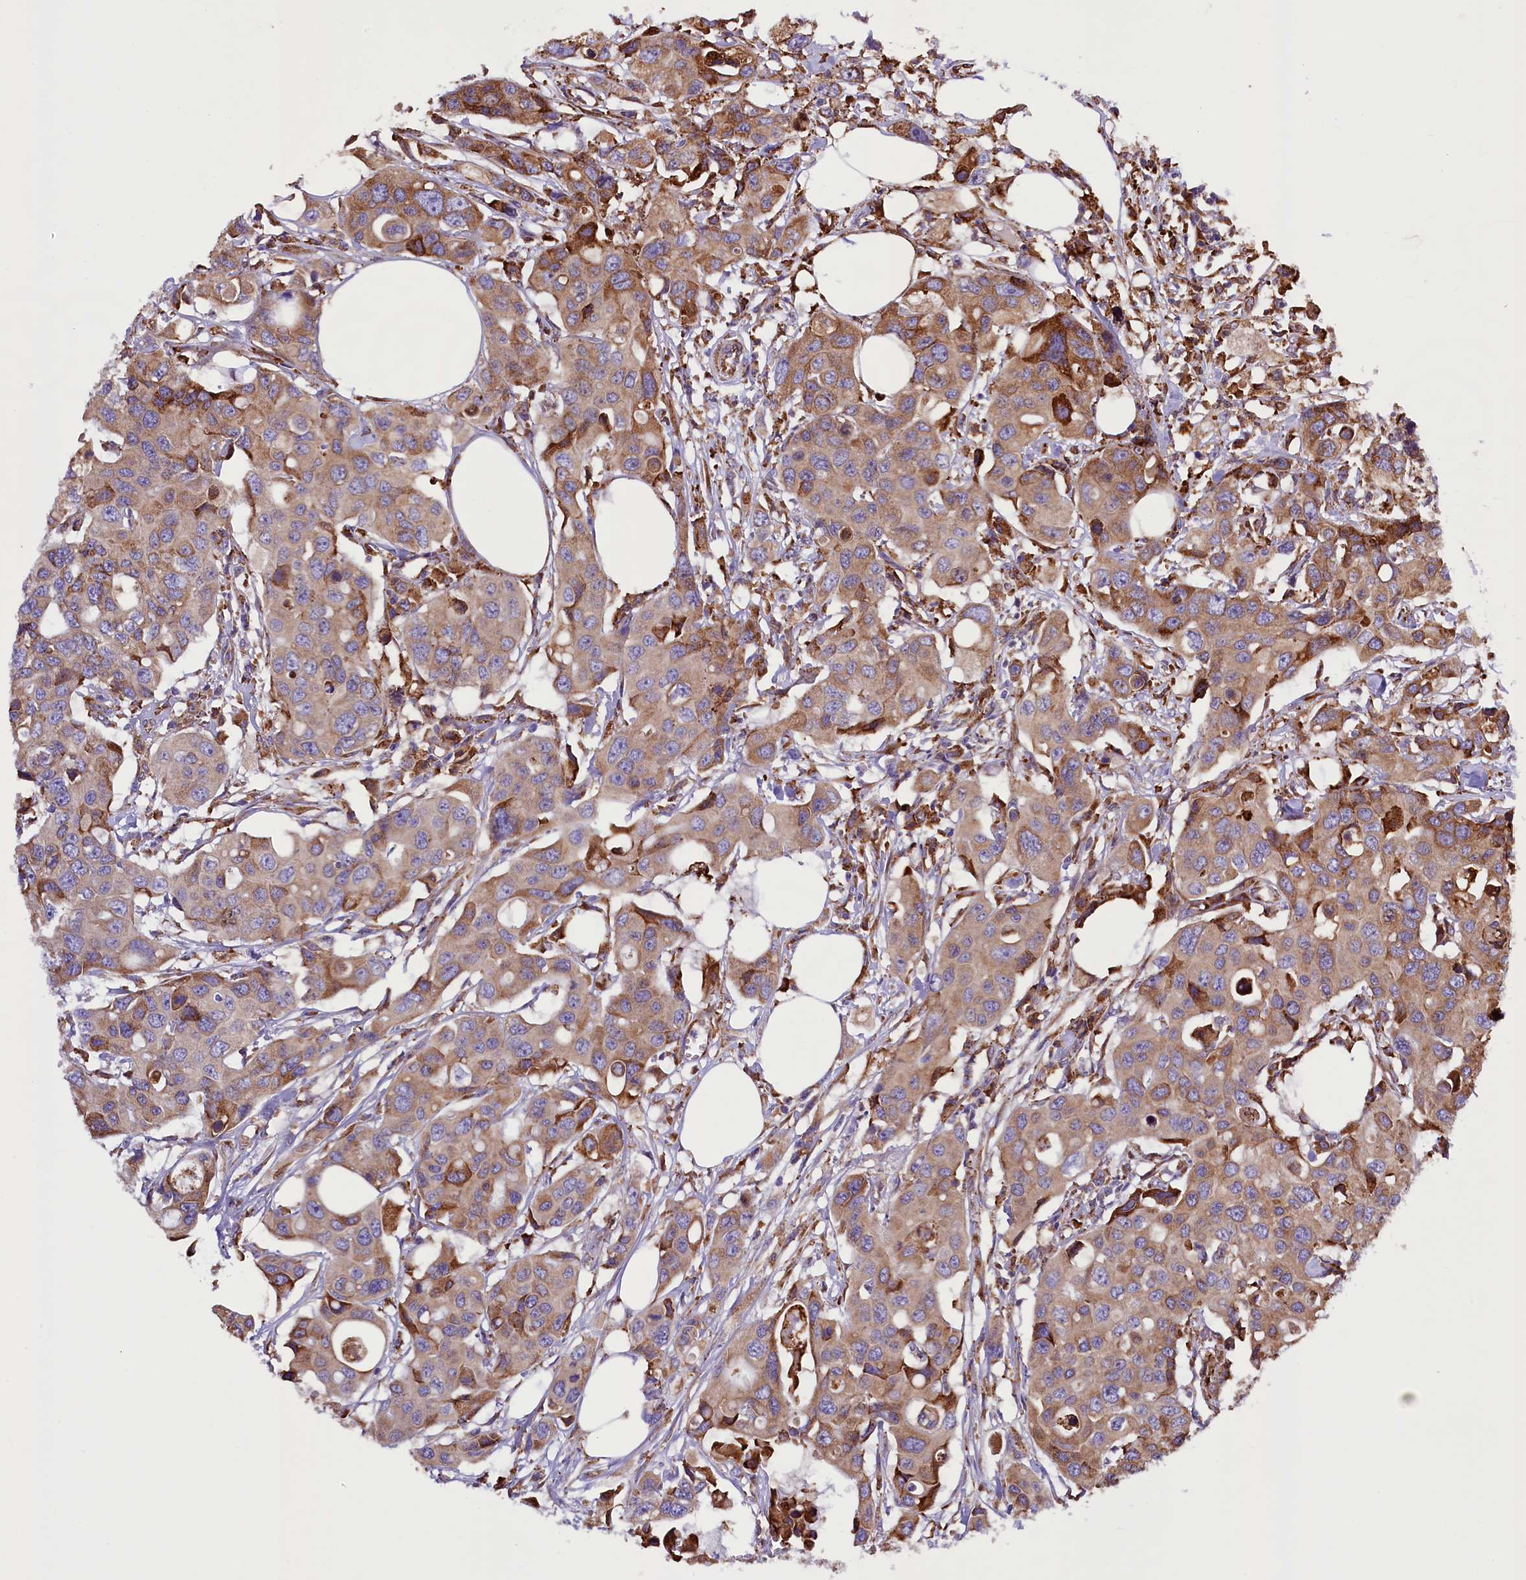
{"staining": {"intensity": "moderate", "quantity": "25%-75%", "location": "cytoplasmic/membranous"}, "tissue": "colorectal cancer", "cell_type": "Tumor cells", "image_type": "cancer", "snomed": [{"axis": "morphology", "description": "Adenocarcinoma, NOS"}, {"axis": "topography", "description": "Colon"}], "caption": "Moderate cytoplasmic/membranous staining for a protein is appreciated in about 25%-75% of tumor cells of colorectal cancer using immunohistochemistry.", "gene": "CAPS2", "patient": {"sex": "male", "age": 77}}